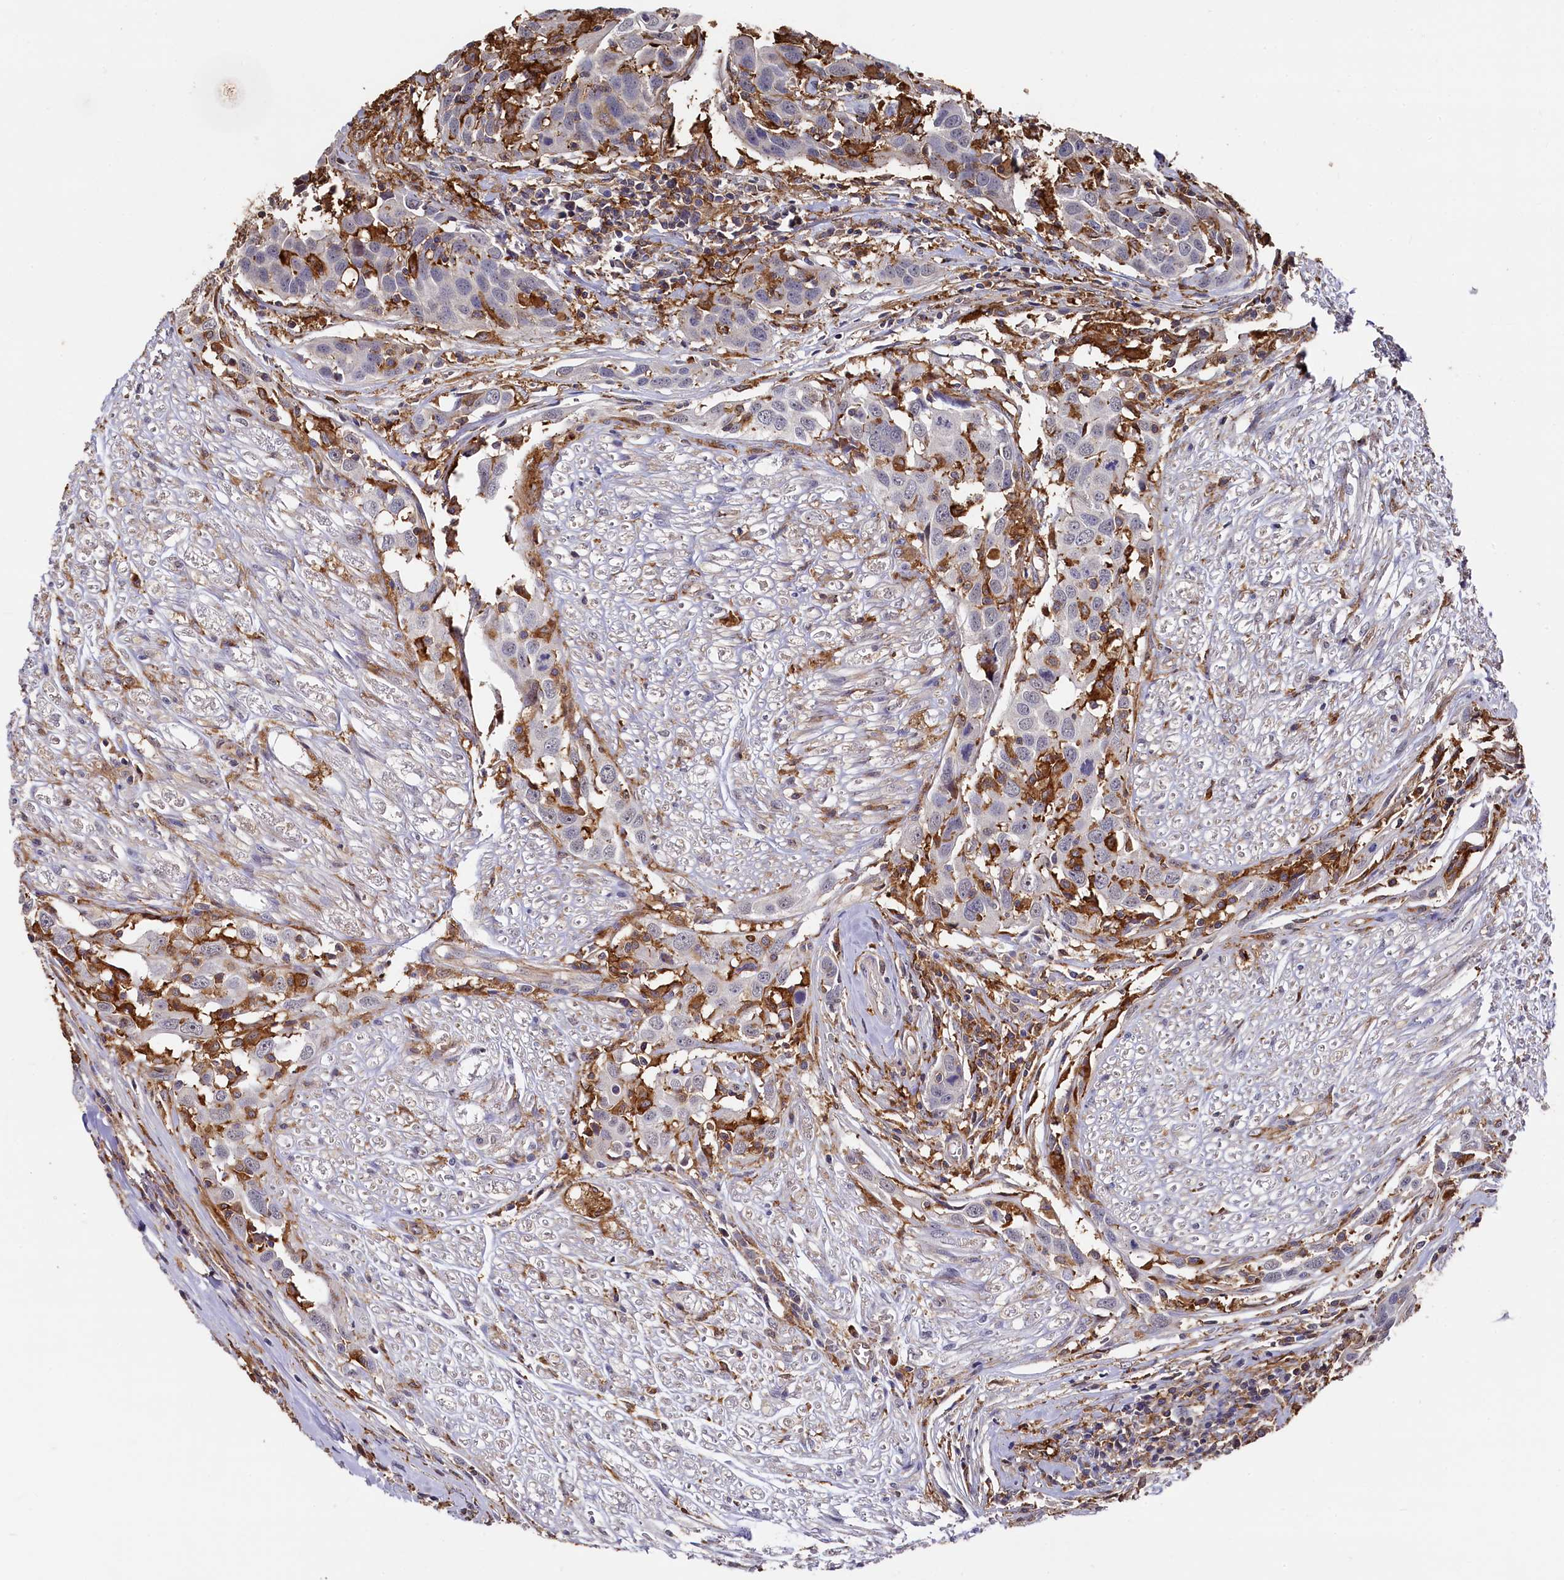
{"staining": {"intensity": "negative", "quantity": "none", "location": "none"}, "tissue": "head and neck cancer", "cell_type": "Tumor cells", "image_type": "cancer", "snomed": [{"axis": "morphology", "description": "Squamous cell carcinoma, NOS"}, {"axis": "topography", "description": "Oral tissue"}, {"axis": "topography", "description": "Head-Neck"}], "caption": "Immunohistochemistry (IHC) photomicrograph of human squamous cell carcinoma (head and neck) stained for a protein (brown), which exhibits no staining in tumor cells. (DAB IHC, high magnification).", "gene": "PLEKHO2", "patient": {"sex": "female", "age": 50}}